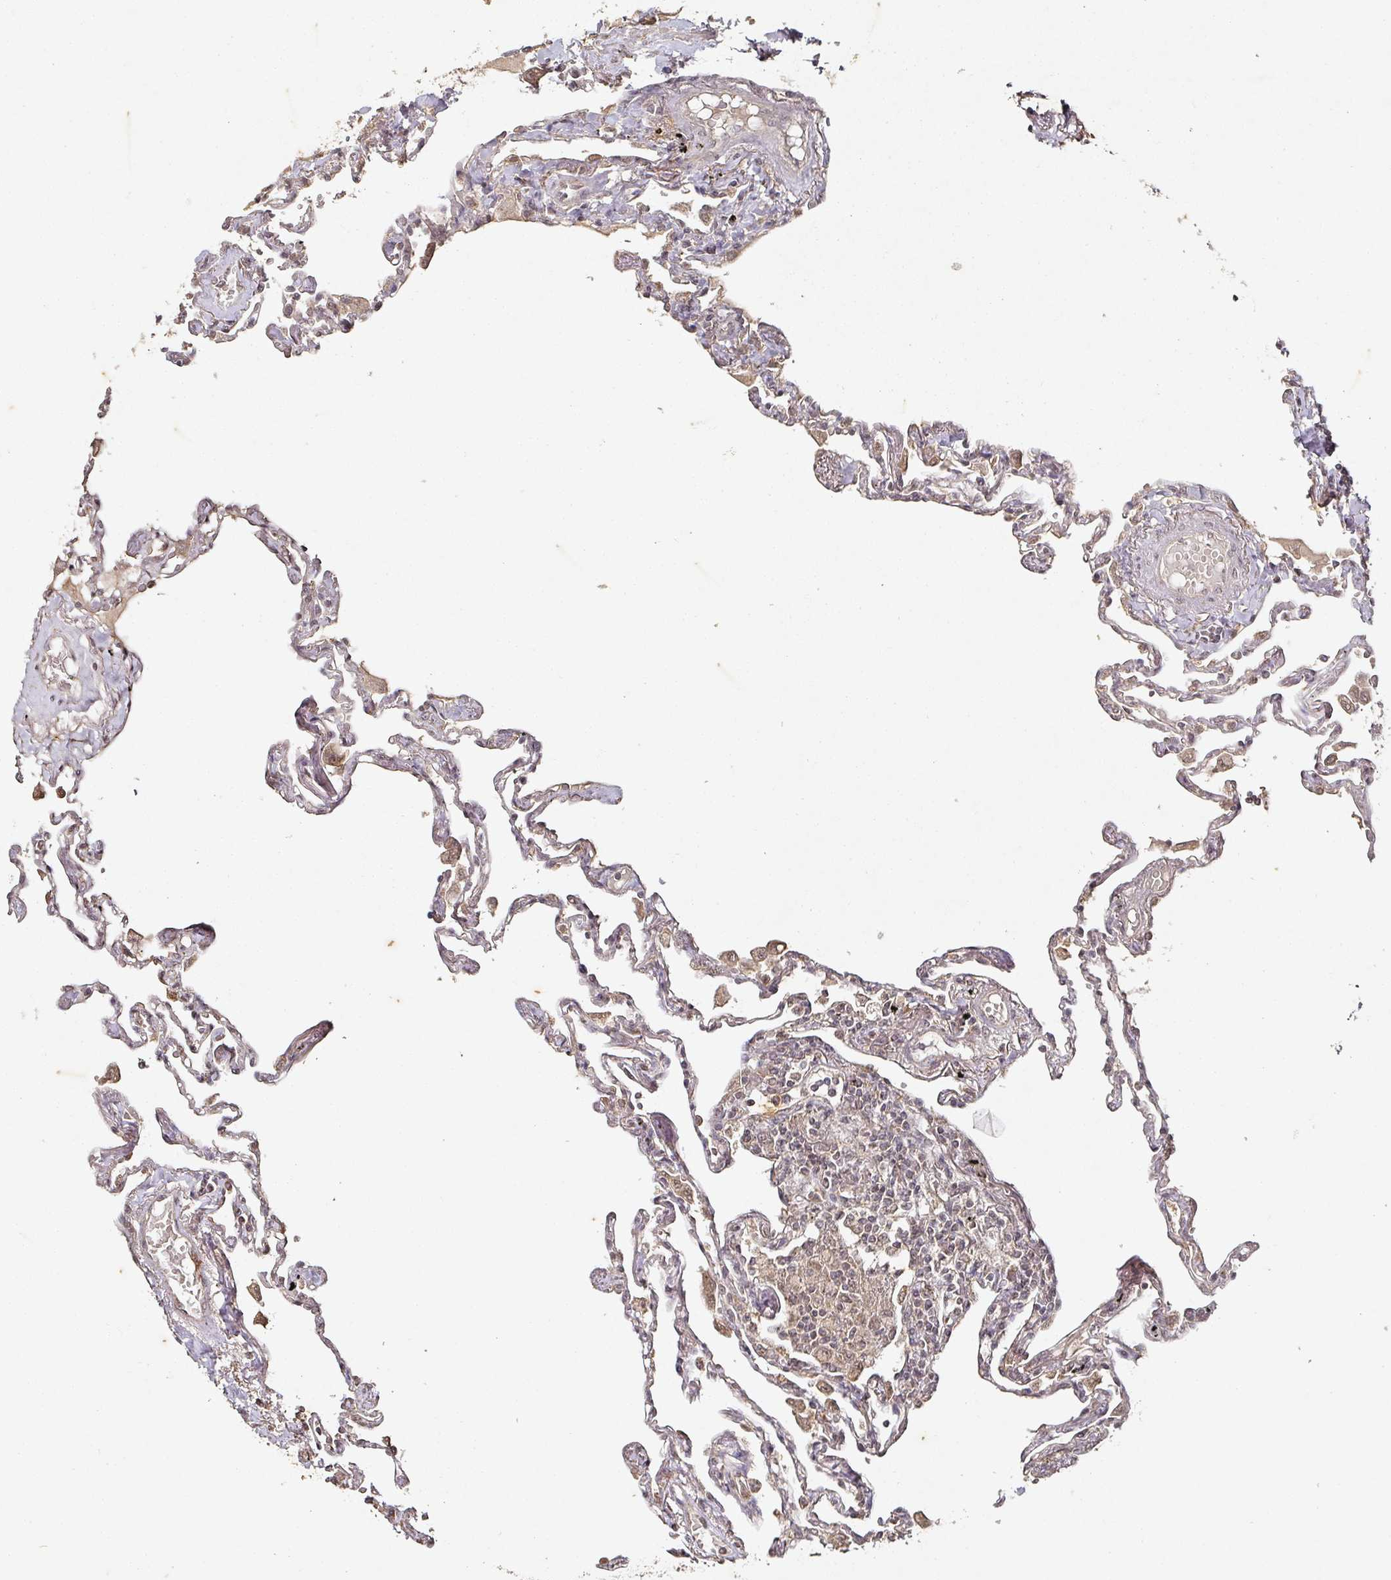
{"staining": {"intensity": "weak", "quantity": "25%-75%", "location": "cytoplasmic/membranous"}, "tissue": "lung", "cell_type": "Alveolar cells", "image_type": "normal", "snomed": [{"axis": "morphology", "description": "Normal tissue, NOS"}, {"axis": "topography", "description": "Lung"}], "caption": "Protein analysis of normal lung demonstrates weak cytoplasmic/membranous expression in approximately 25%-75% of alveolar cells.", "gene": "CAPN5", "patient": {"sex": "female", "age": 67}}